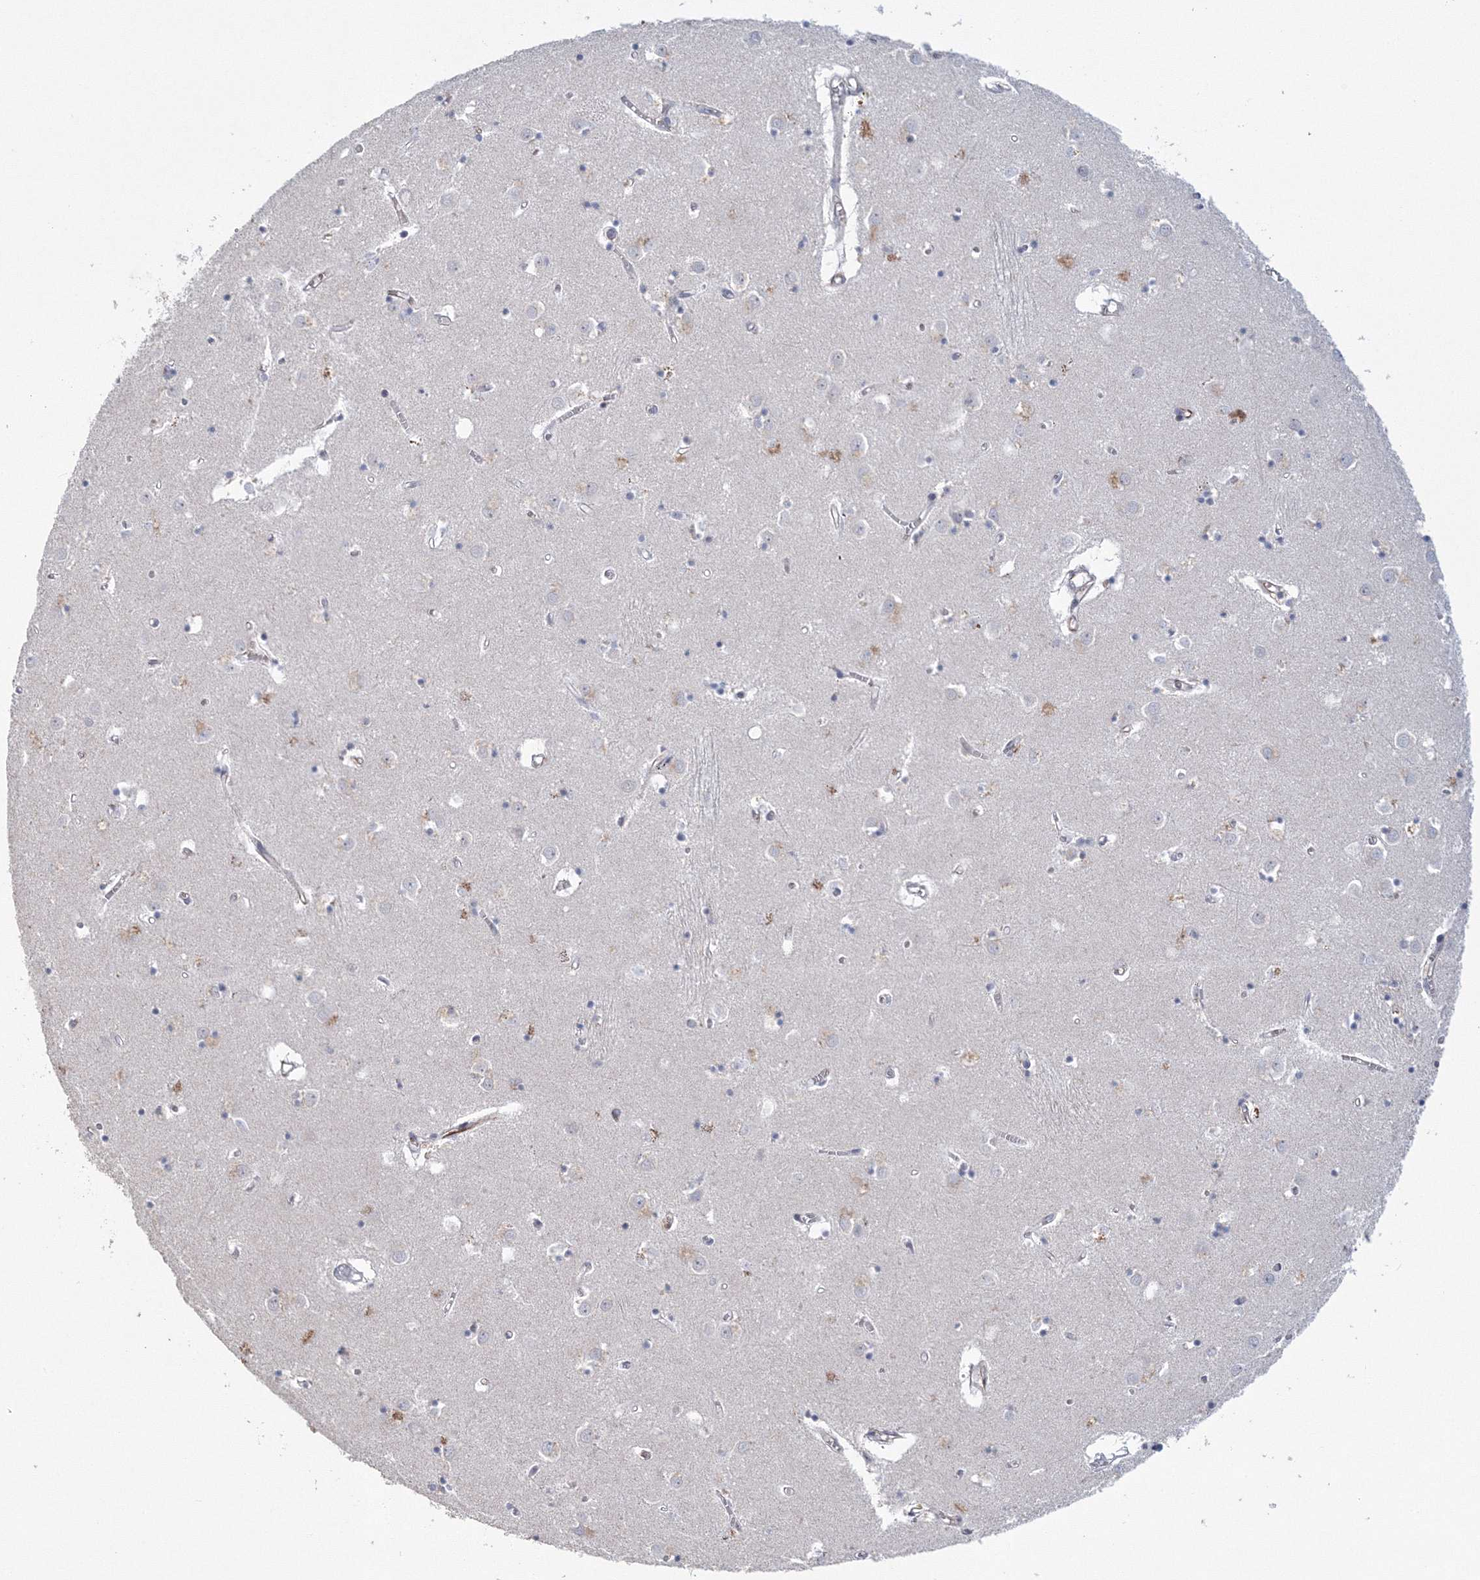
{"staining": {"intensity": "weak", "quantity": "<25%", "location": "cytoplasmic/membranous"}, "tissue": "caudate", "cell_type": "Glial cells", "image_type": "normal", "snomed": [{"axis": "morphology", "description": "Normal tissue, NOS"}, {"axis": "topography", "description": "Lateral ventricle wall"}], "caption": "This photomicrograph is of normal caudate stained with immunohistochemistry (IHC) to label a protein in brown with the nuclei are counter-stained blue. There is no positivity in glial cells.", "gene": "SIRT7", "patient": {"sex": "male", "age": 70}}